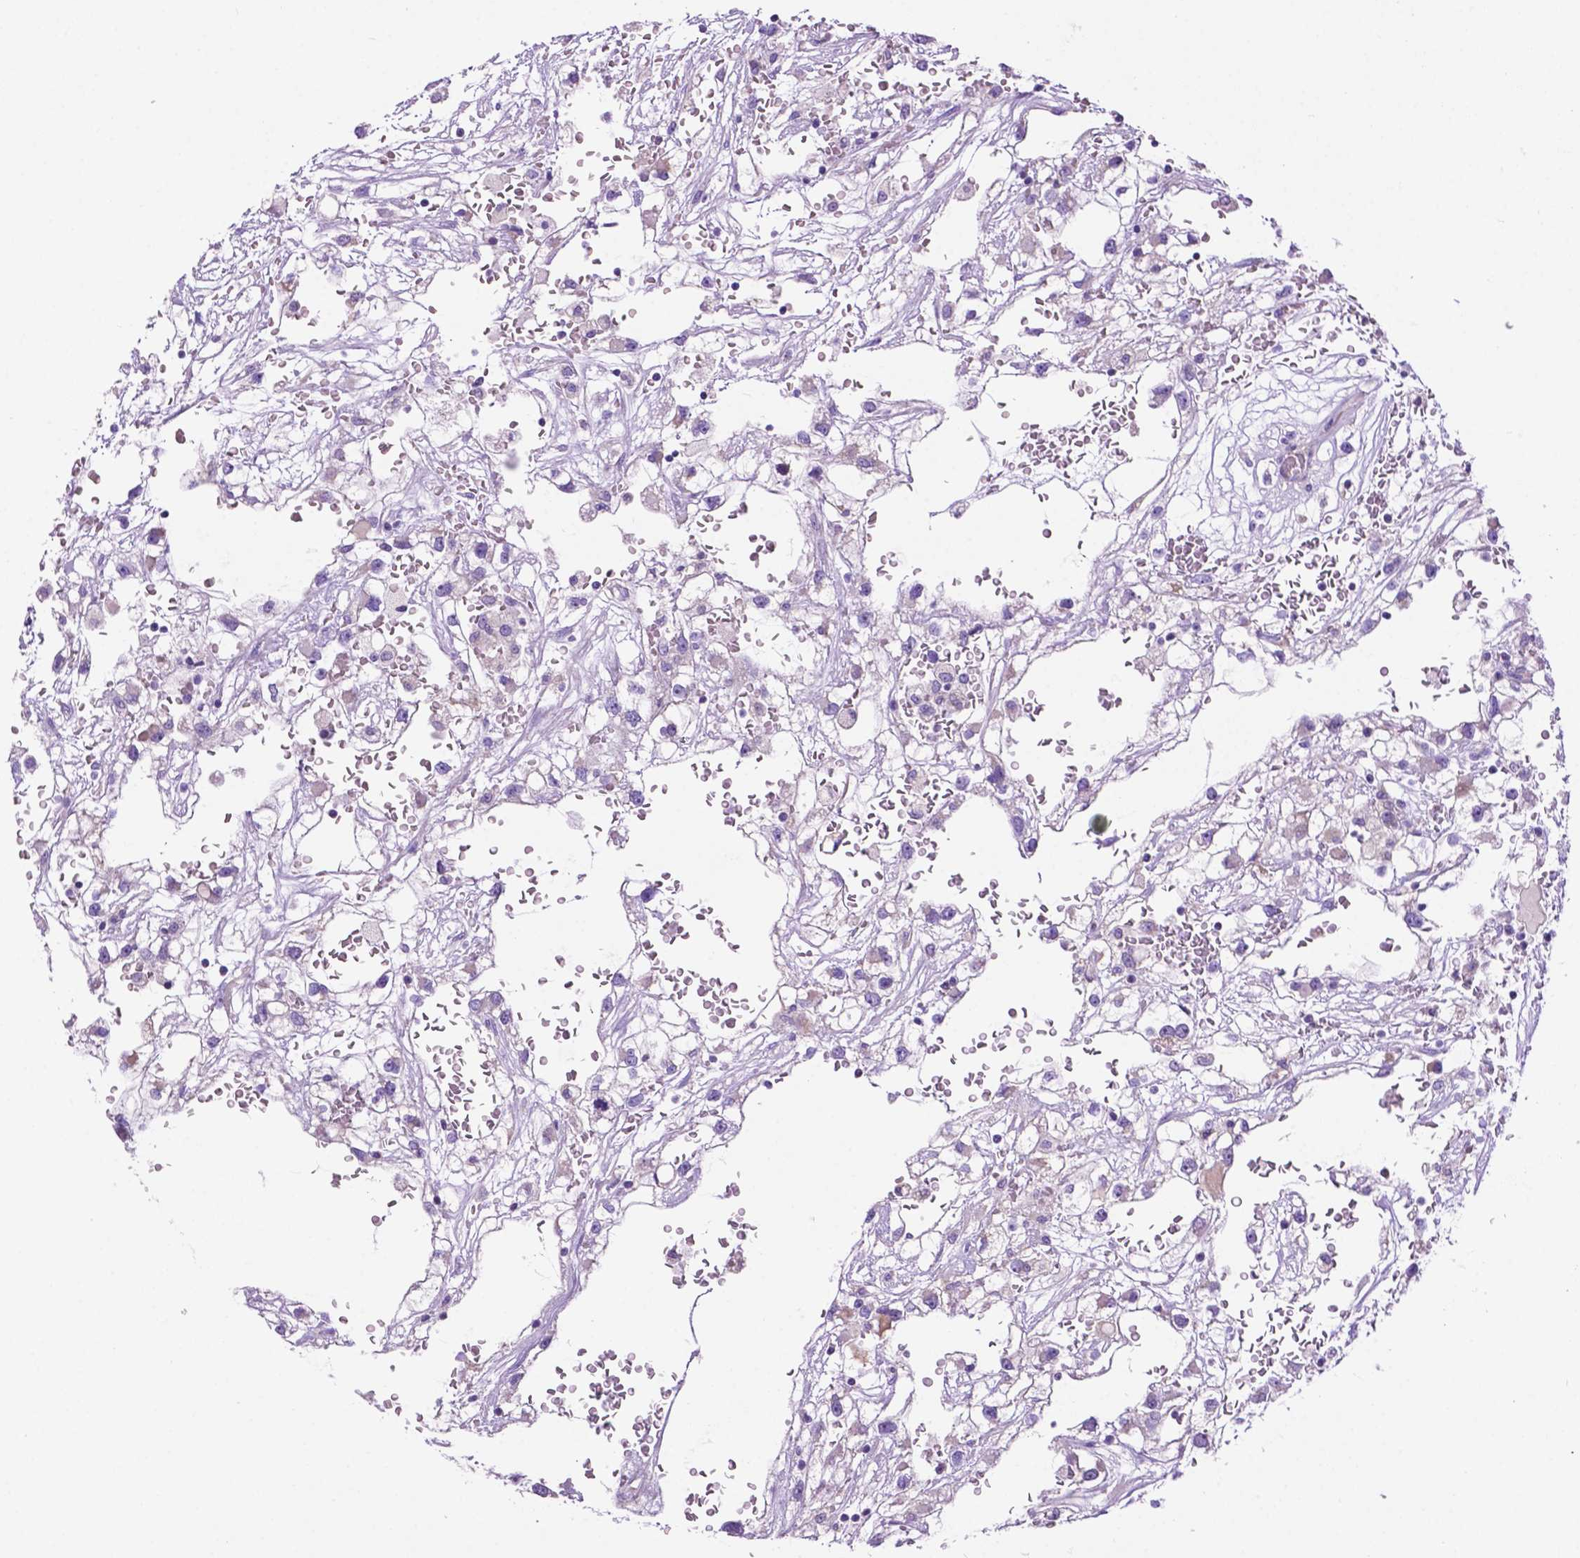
{"staining": {"intensity": "negative", "quantity": "none", "location": "none"}, "tissue": "renal cancer", "cell_type": "Tumor cells", "image_type": "cancer", "snomed": [{"axis": "morphology", "description": "Adenocarcinoma, NOS"}, {"axis": "topography", "description": "Kidney"}], "caption": "Immunohistochemistry photomicrograph of neoplastic tissue: human renal adenocarcinoma stained with DAB reveals no significant protein expression in tumor cells.", "gene": "PHYHIP", "patient": {"sex": "male", "age": 59}}